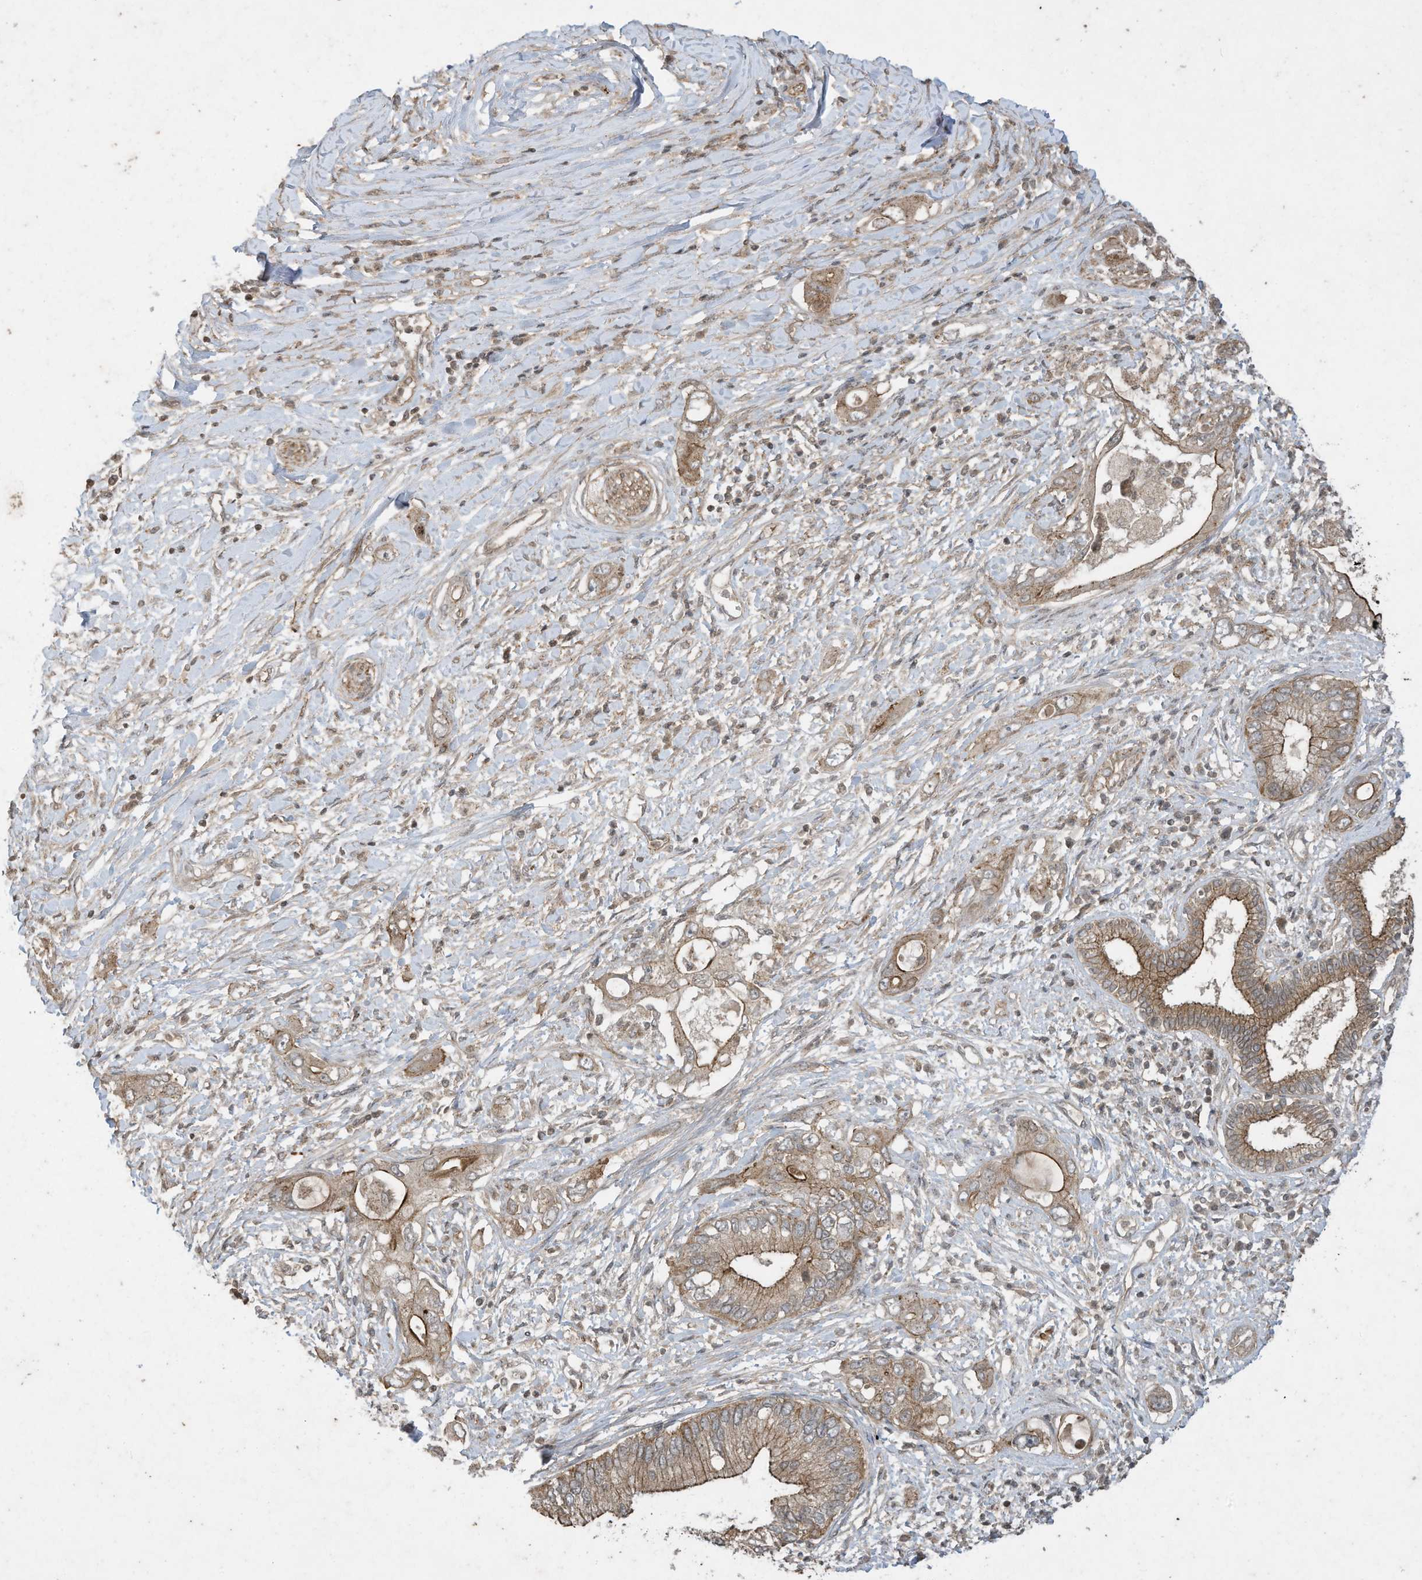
{"staining": {"intensity": "moderate", "quantity": ">75%", "location": "cytoplasmic/membranous"}, "tissue": "pancreatic cancer", "cell_type": "Tumor cells", "image_type": "cancer", "snomed": [{"axis": "morphology", "description": "Inflammation, NOS"}, {"axis": "morphology", "description": "Adenocarcinoma, NOS"}, {"axis": "topography", "description": "Pancreas"}], "caption": "Pancreatic adenocarcinoma stained for a protein (brown) demonstrates moderate cytoplasmic/membranous positive positivity in about >75% of tumor cells.", "gene": "MATN2", "patient": {"sex": "female", "age": 56}}